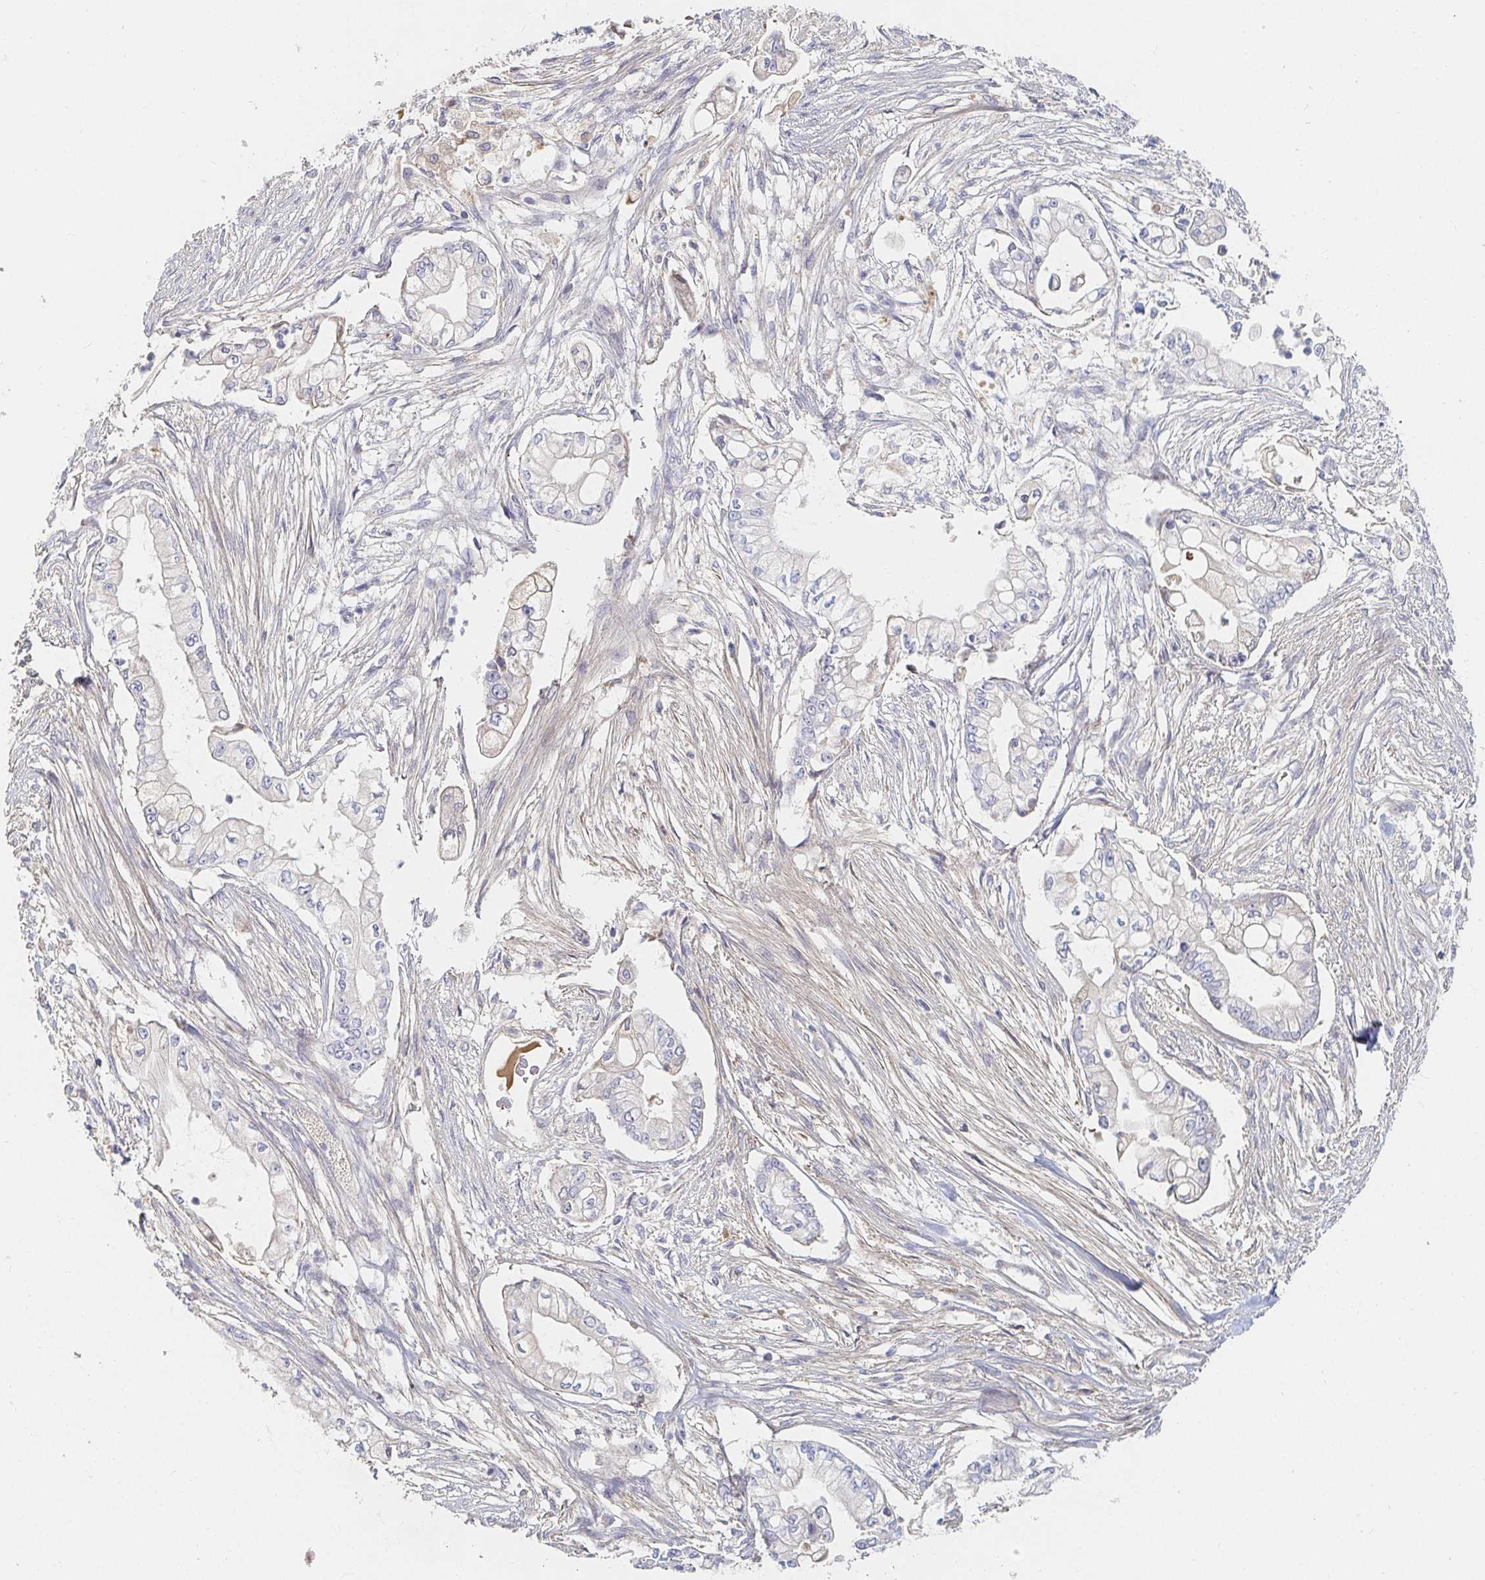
{"staining": {"intensity": "negative", "quantity": "none", "location": "none"}, "tissue": "pancreatic cancer", "cell_type": "Tumor cells", "image_type": "cancer", "snomed": [{"axis": "morphology", "description": "Adenocarcinoma, NOS"}, {"axis": "topography", "description": "Pancreas"}], "caption": "Pancreatic adenocarcinoma was stained to show a protein in brown. There is no significant positivity in tumor cells.", "gene": "NME9", "patient": {"sex": "female", "age": 69}}